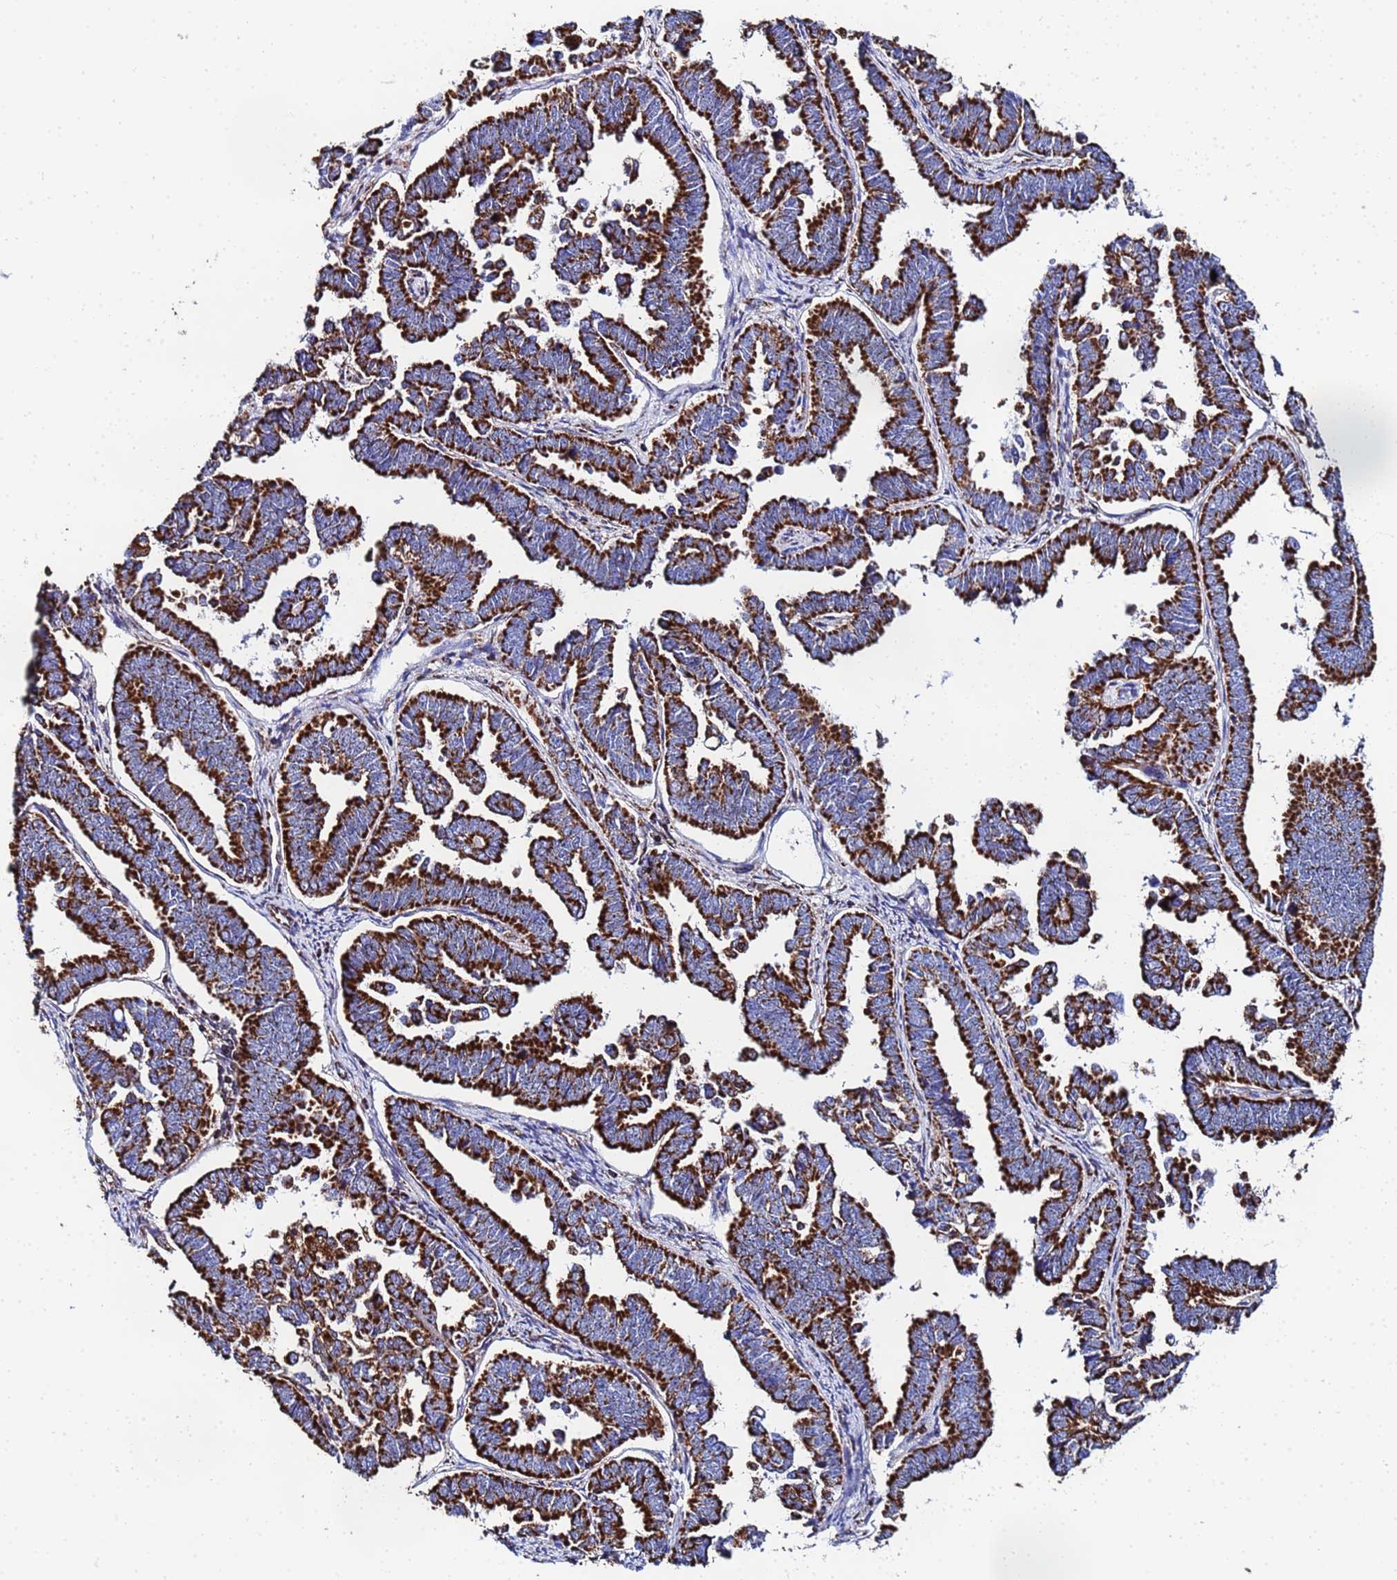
{"staining": {"intensity": "strong", "quantity": ">75%", "location": "cytoplasmic/membranous"}, "tissue": "endometrial cancer", "cell_type": "Tumor cells", "image_type": "cancer", "snomed": [{"axis": "morphology", "description": "Adenocarcinoma, NOS"}, {"axis": "topography", "description": "Endometrium"}], "caption": "Adenocarcinoma (endometrial) stained for a protein demonstrates strong cytoplasmic/membranous positivity in tumor cells. Using DAB (3,3'-diaminobenzidine) (brown) and hematoxylin (blue) stains, captured at high magnification using brightfield microscopy.", "gene": "GLUD1", "patient": {"sex": "female", "age": 75}}